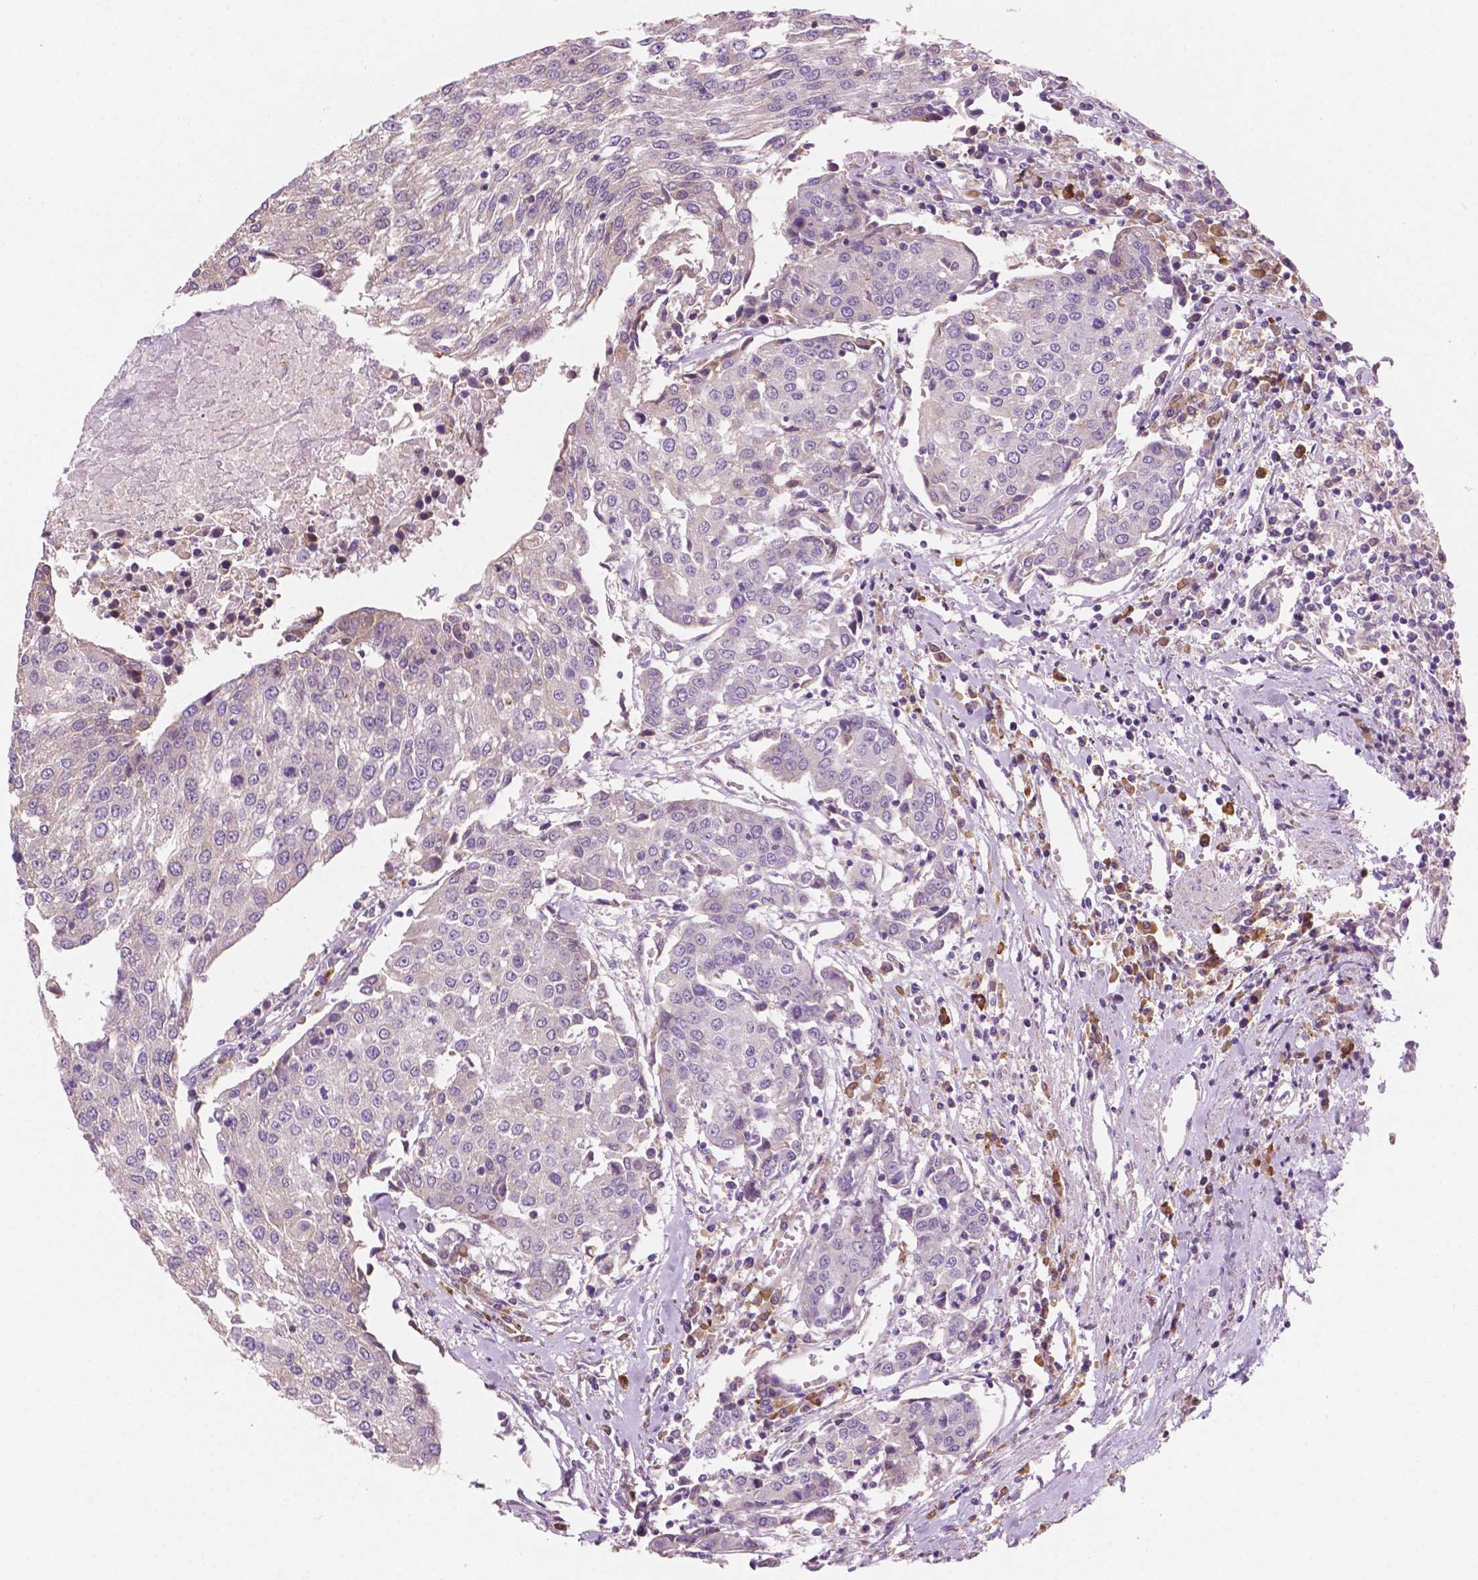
{"staining": {"intensity": "negative", "quantity": "none", "location": "none"}, "tissue": "urothelial cancer", "cell_type": "Tumor cells", "image_type": "cancer", "snomed": [{"axis": "morphology", "description": "Urothelial carcinoma, High grade"}, {"axis": "topography", "description": "Urinary bladder"}], "caption": "This is an IHC micrograph of urothelial carcinoma (high-grade). There is no positivity in tumor cells.", "gene": "LRP1B", "patient": {"sex": "female", "age": 85}}